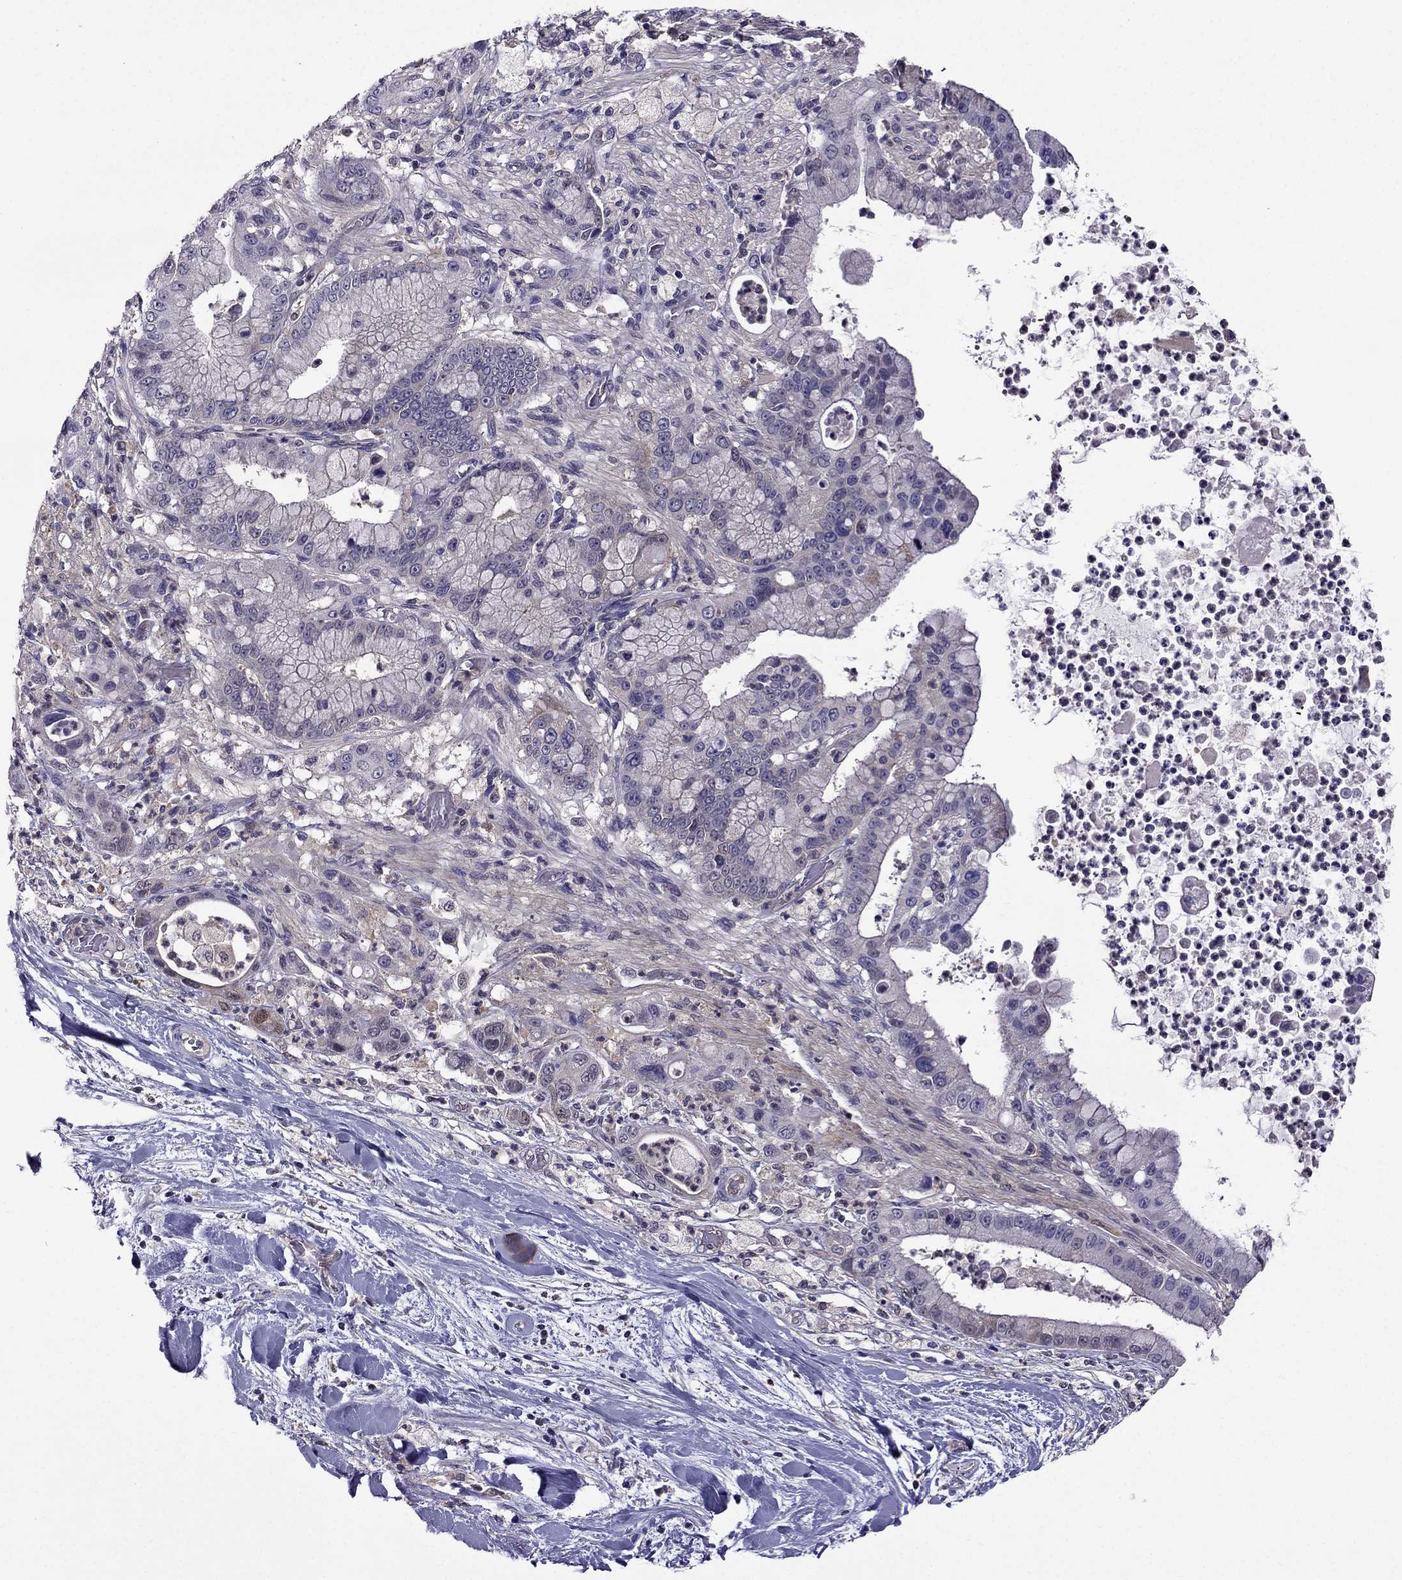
{"staining": {"intensity": "negative", "quantity": "none", "location": "none"}, "tissue": "liver cancer", "cell_type": "Tumor cells", "image_type": "cancer", "snomed": [{"axis": "morphology", "description": "Cholangiocarcinoma"}, {"axis": "topography", "description": "Liver"}], "caption": "The photomicrograph exhibits no staining of tumor cells in cholangiocarcinoma (liver).", "gene": "CDK5", "patient": {"sex": "female", "age": 54}}